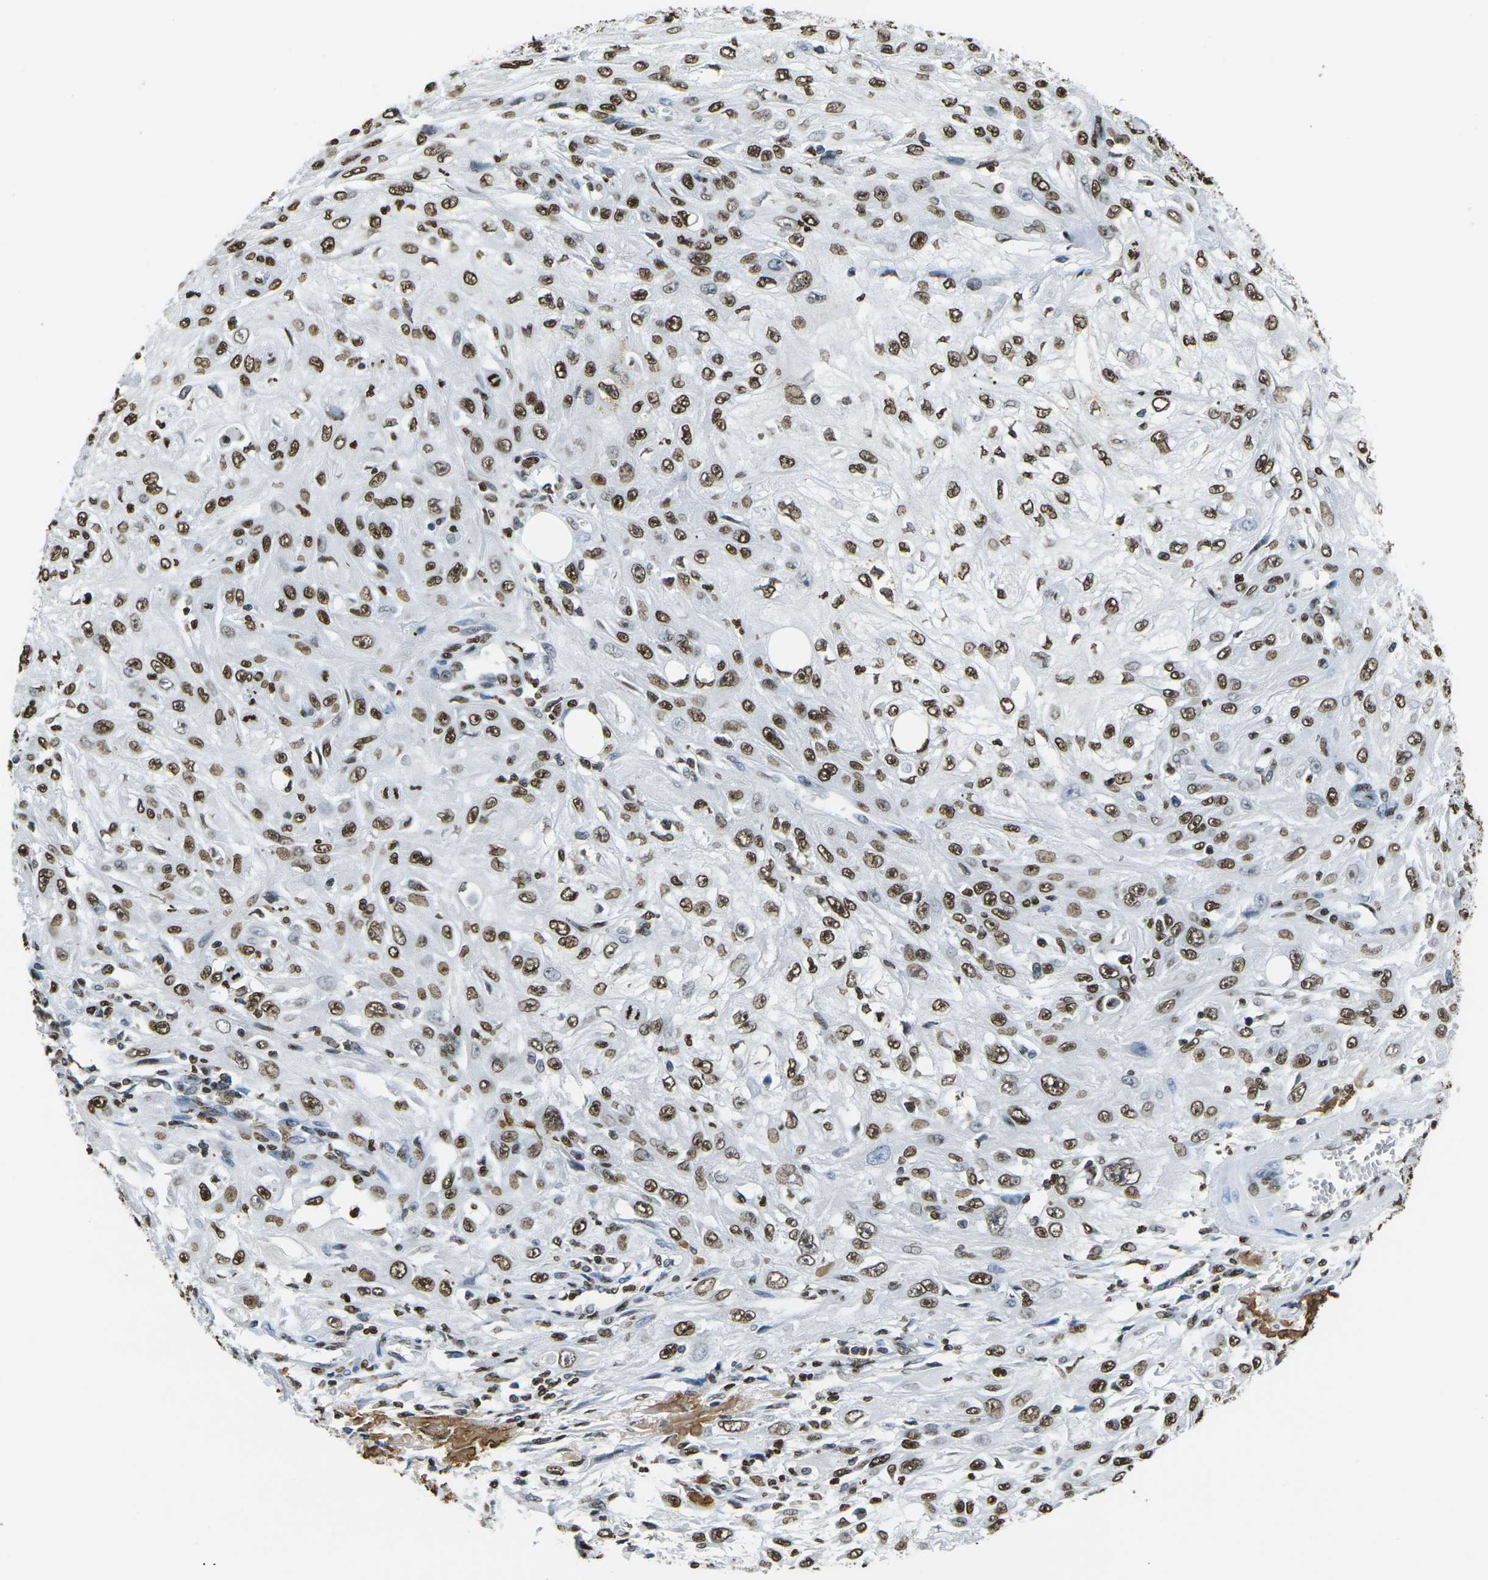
{"staining": {"intensity": "strong", "quantity": ">75%", "location": "nuclear"}, "tissue": "skin cancer", "cell_type": "Tumor cells", "image_type": "cancer", "snomed": [{"axis": "morphology", "description": "Squamous cell carcinoma, NOS"}, {"axis": "topography", "description": "Skin"}], "caption": "This photomicrograph displays skin cancer stained with immunohistochemistry (IHC) to label a protein in brown. The nuclear of tumor cells show strong positivity for the protein. Nuclei are counter-stained blue.", "gene": "DRAXIN", "patient": {"sex": "male", "age": 75}}